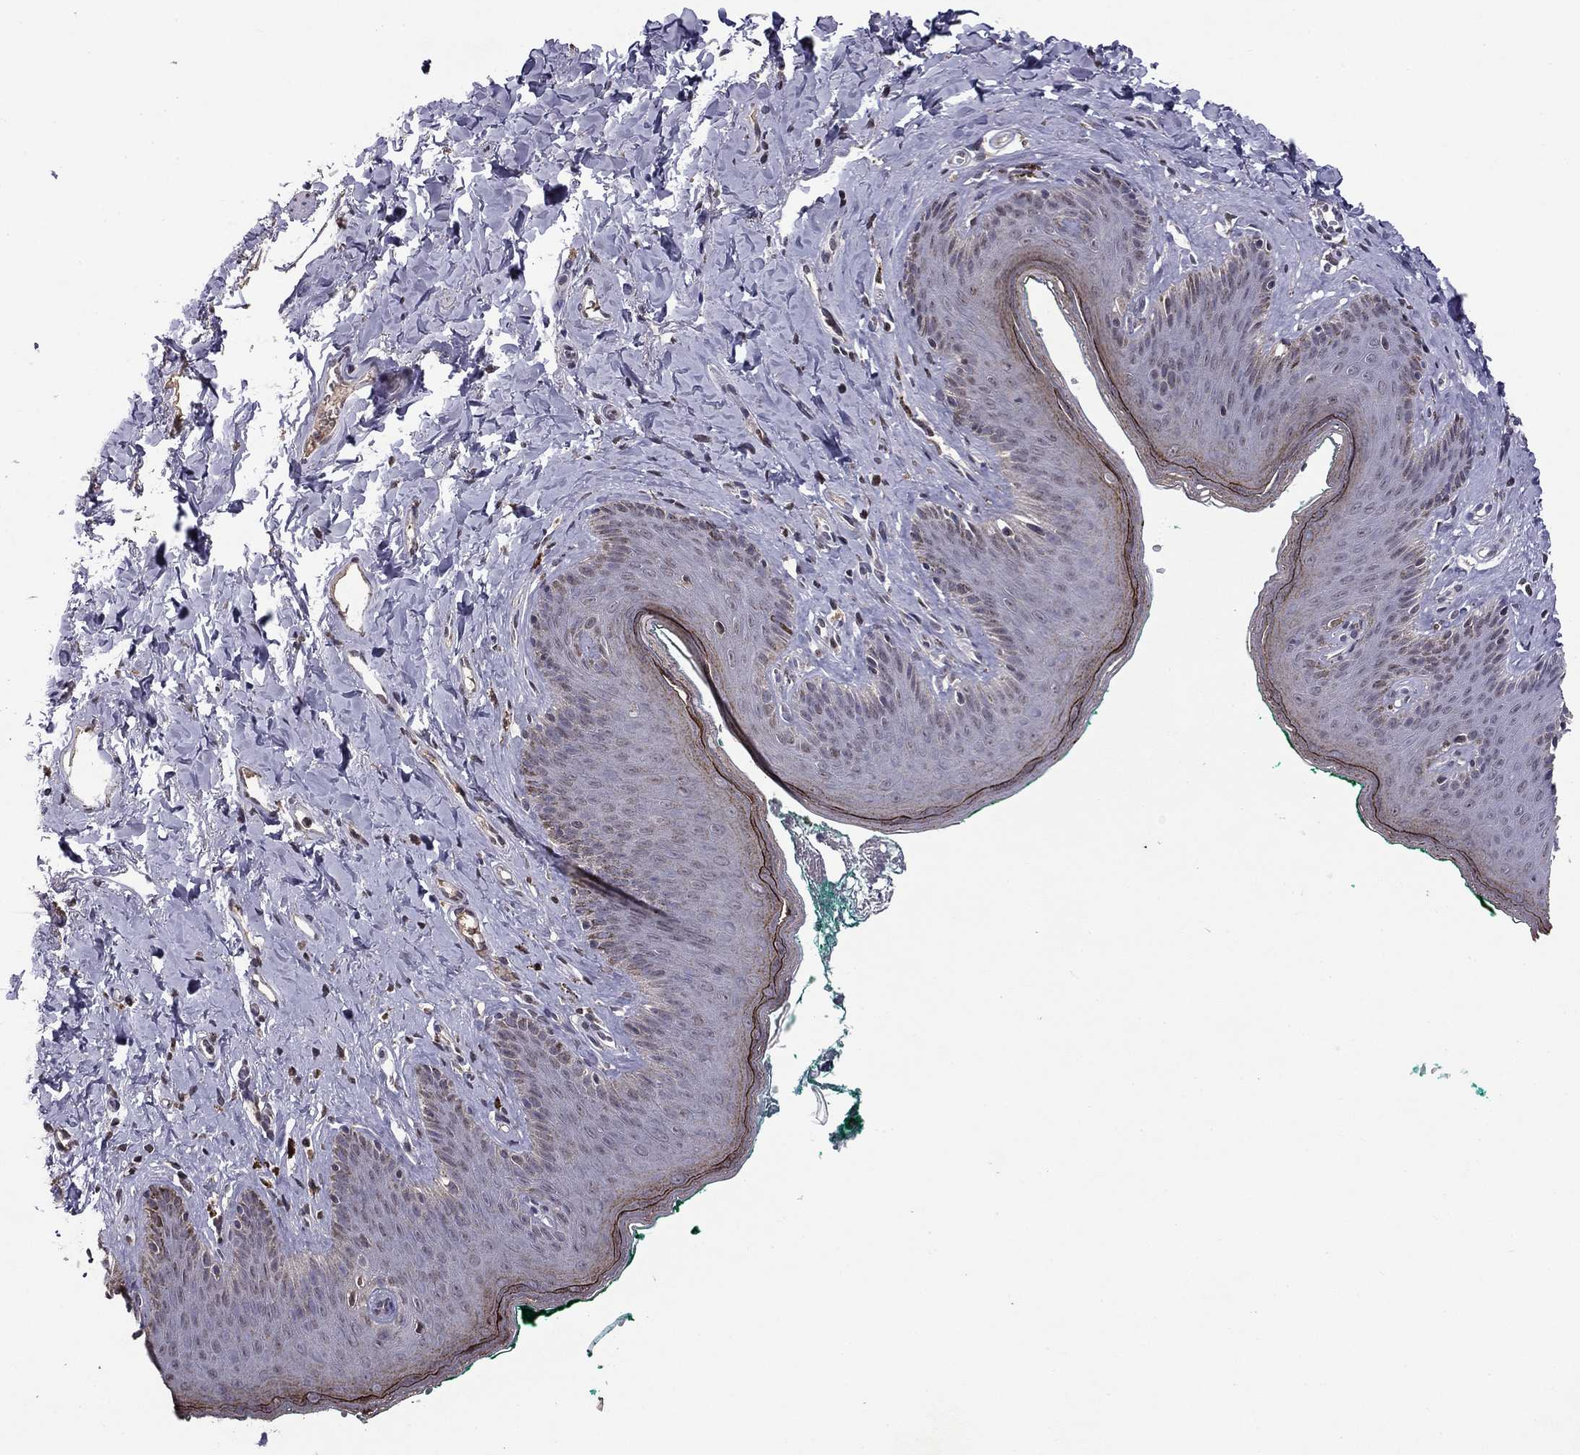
{"staining": {"intensity": "strong", "quantity": "<25%", "location": "cytoplasmic/membranous"}, "tissue": "skin", "cell_type": "Epidermal cells", "image_type": "normal", "snomed": [{"axis": "morphology", "description": "Normal tissue, NOS"}, {"axis": "topography", "description": "Vulva"}], "caption": "Protein analysis of unremarkable skin exhibits strong cytoplasmic/membranous positivity in approximately <25% of epidermal cells.", "gene": "HCN1", "patient": {"sex": "female", "age": 66}}